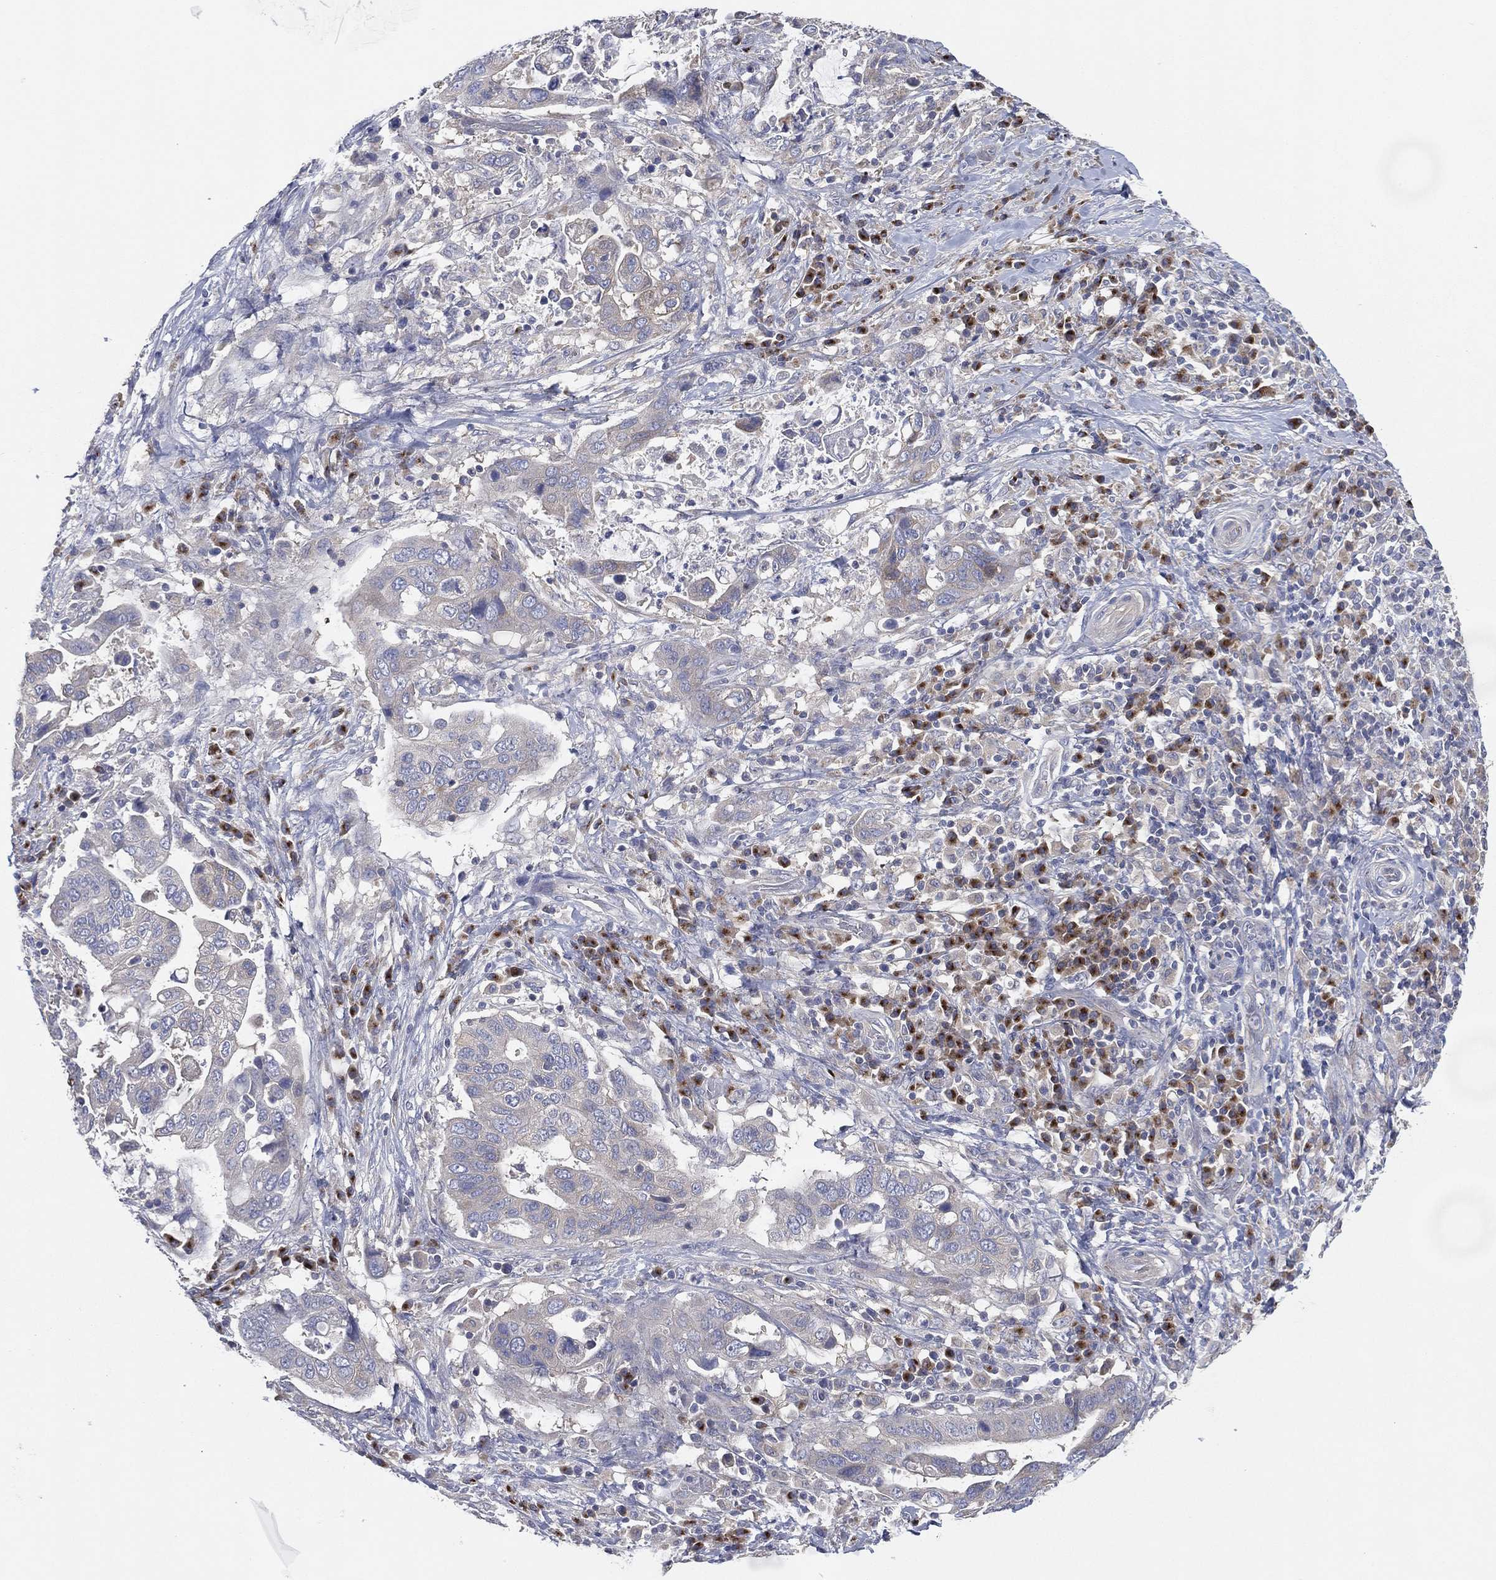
{"staining": {"intensity": "negative", "quantity": "none", "location": "none"}, "tissue": "stomach cancer", "cell_type": "Tumor cells", "image_type": "cancer", "snomed": [{"axis": "morphology", "description": "Adenocarcinoma, NOS"}, {"axis": "topography", "description": "Stomach"}], "caption": "The photomicrograph reveals no significant expression in tumor cells of stomach cancer. Nuclei are stained in blue.", "gene": "ATP8A2", "patient": {"sex": "male", "age": 54}}